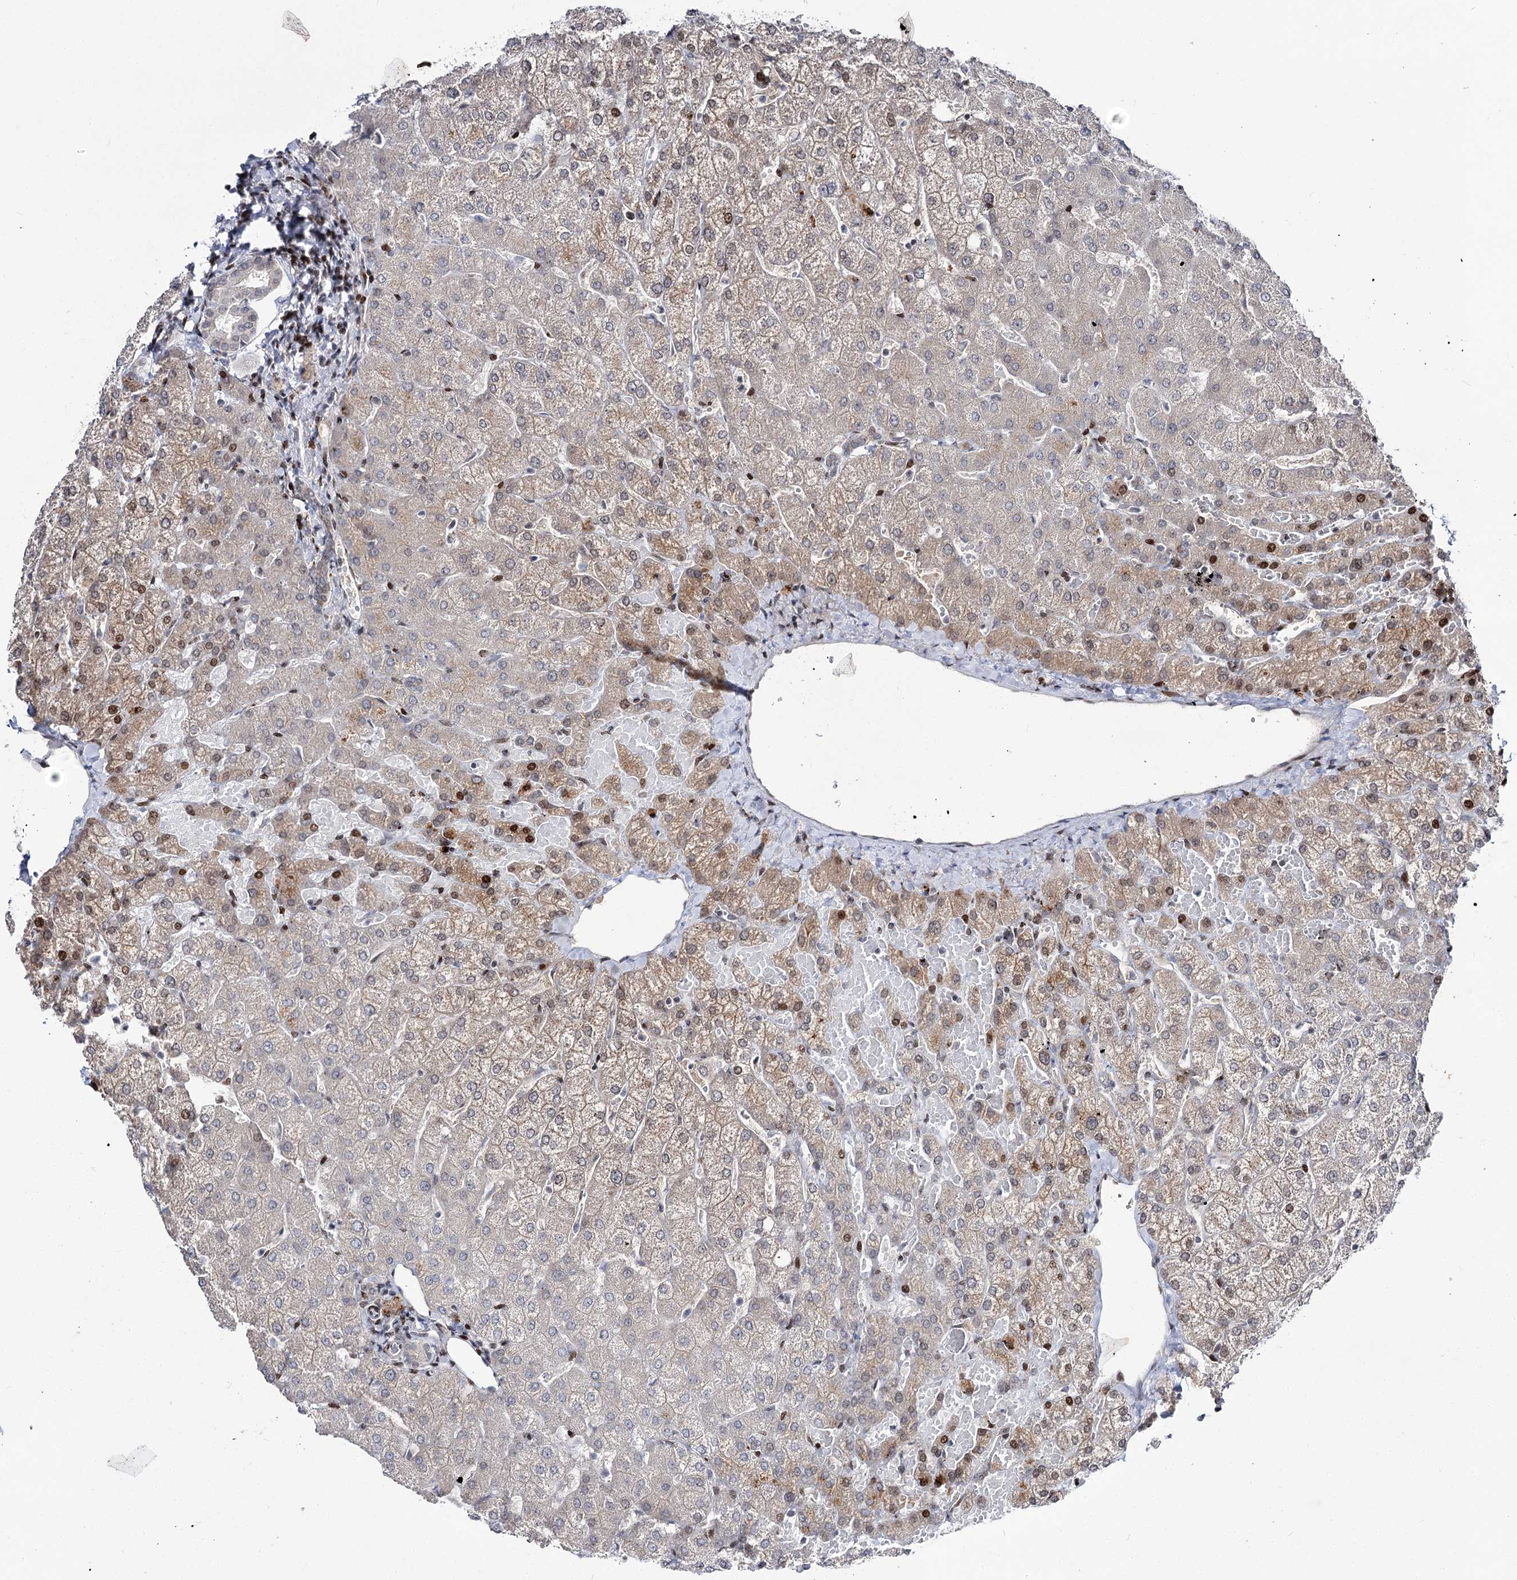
{"staining": {"intensity": "negative", "quantity": "none", "location": "none"}, "tissue": "liver", "cell_type": "Cholangiocytes", "image_type": "normal", "snomed": [{"axis": "morphology", "description": "Normal tissue, NOS"}, {"axis": "topography", "description": "Liver"}], "caption": "IHC of benign liver shows no staining in cholangiocytes.", "gene": "ITFG2", "patient": {"sex": "female", "age": 54}}